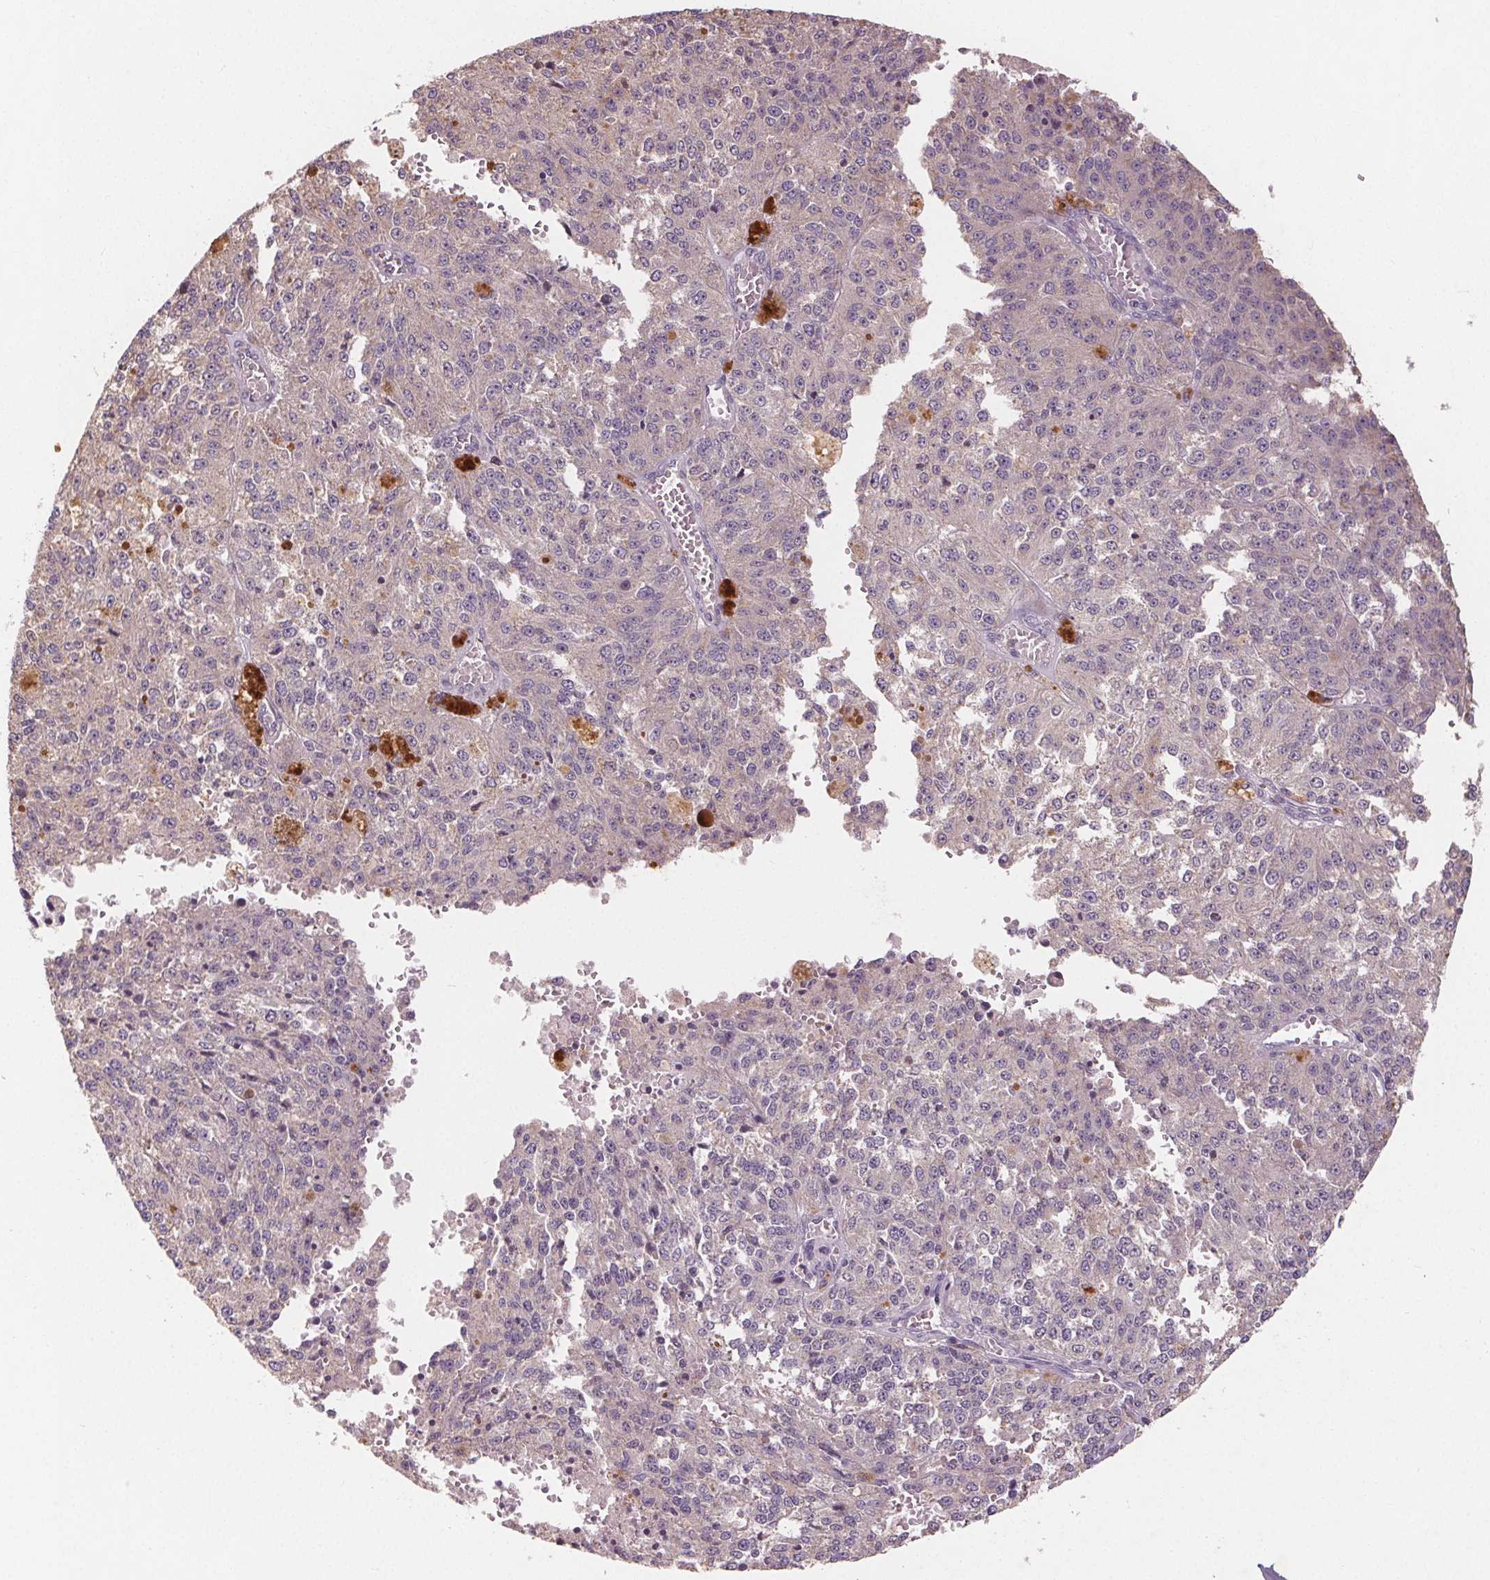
{"staining": {"intensity": "negative", "quantity": "none", "location": "none"}, "tissue": "melanoma", "cell_type": "Tumor cells", "image_type": "cancer", "snomed": [{"axis": "morphology", "description": "Malignant melanoma, Metastatic site"}, {"axis": "topography", "description": "Lymph node"}], "caption": "High magnification brightfield microscopy of malignant melanoma (metastatic site) stained with DAB (brown) and counterstained with hematoxylin (blue): tumor cells show no significant positivity. (Immunohistochemistry (ihc), brightfield microscopy, high magnification).", "gene": "TMEM80", "patient": {"sex": "female", "age": 64}}